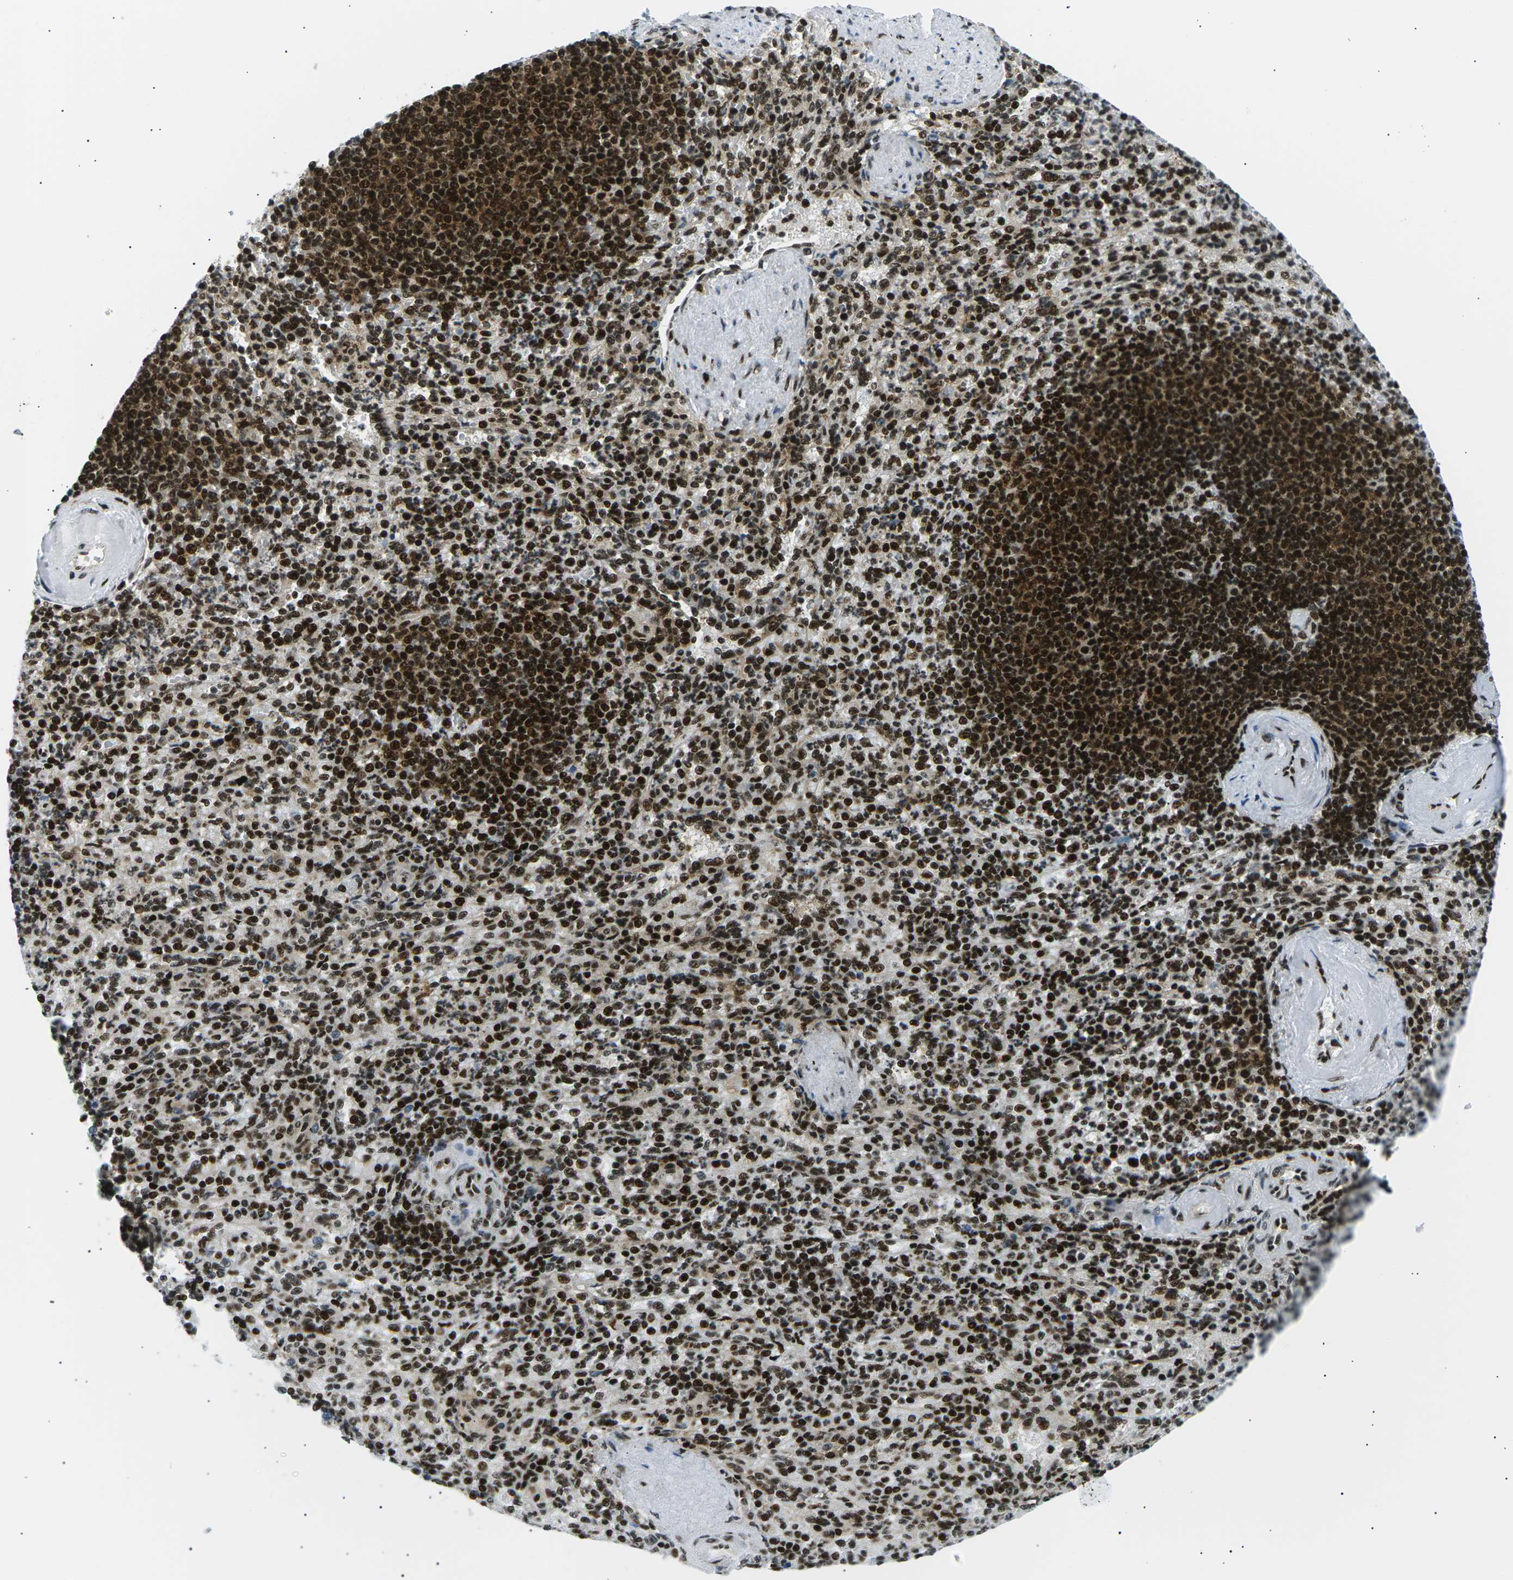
{"staining": {"intensity": "strong", "quantity": ">75%", "location": "nuclear"}, "tissue": "spleen", "cell_type": "Cells in red pulp", "image_type": "normal", "snomed": [{"axis": "morphology", "description": "Normal tissue, NOS"}, {"axis": "topography", "description": "Spleen"}], "caption": "Brown immunohistochemical staining in normal human spleen shows strong nuclear expression in approximately >75% of cells in red pulp. (IHC, brightfield microscopy, high magnification).", "gene": "RPA2", "patient": {"sex": "female", "age": 74}}